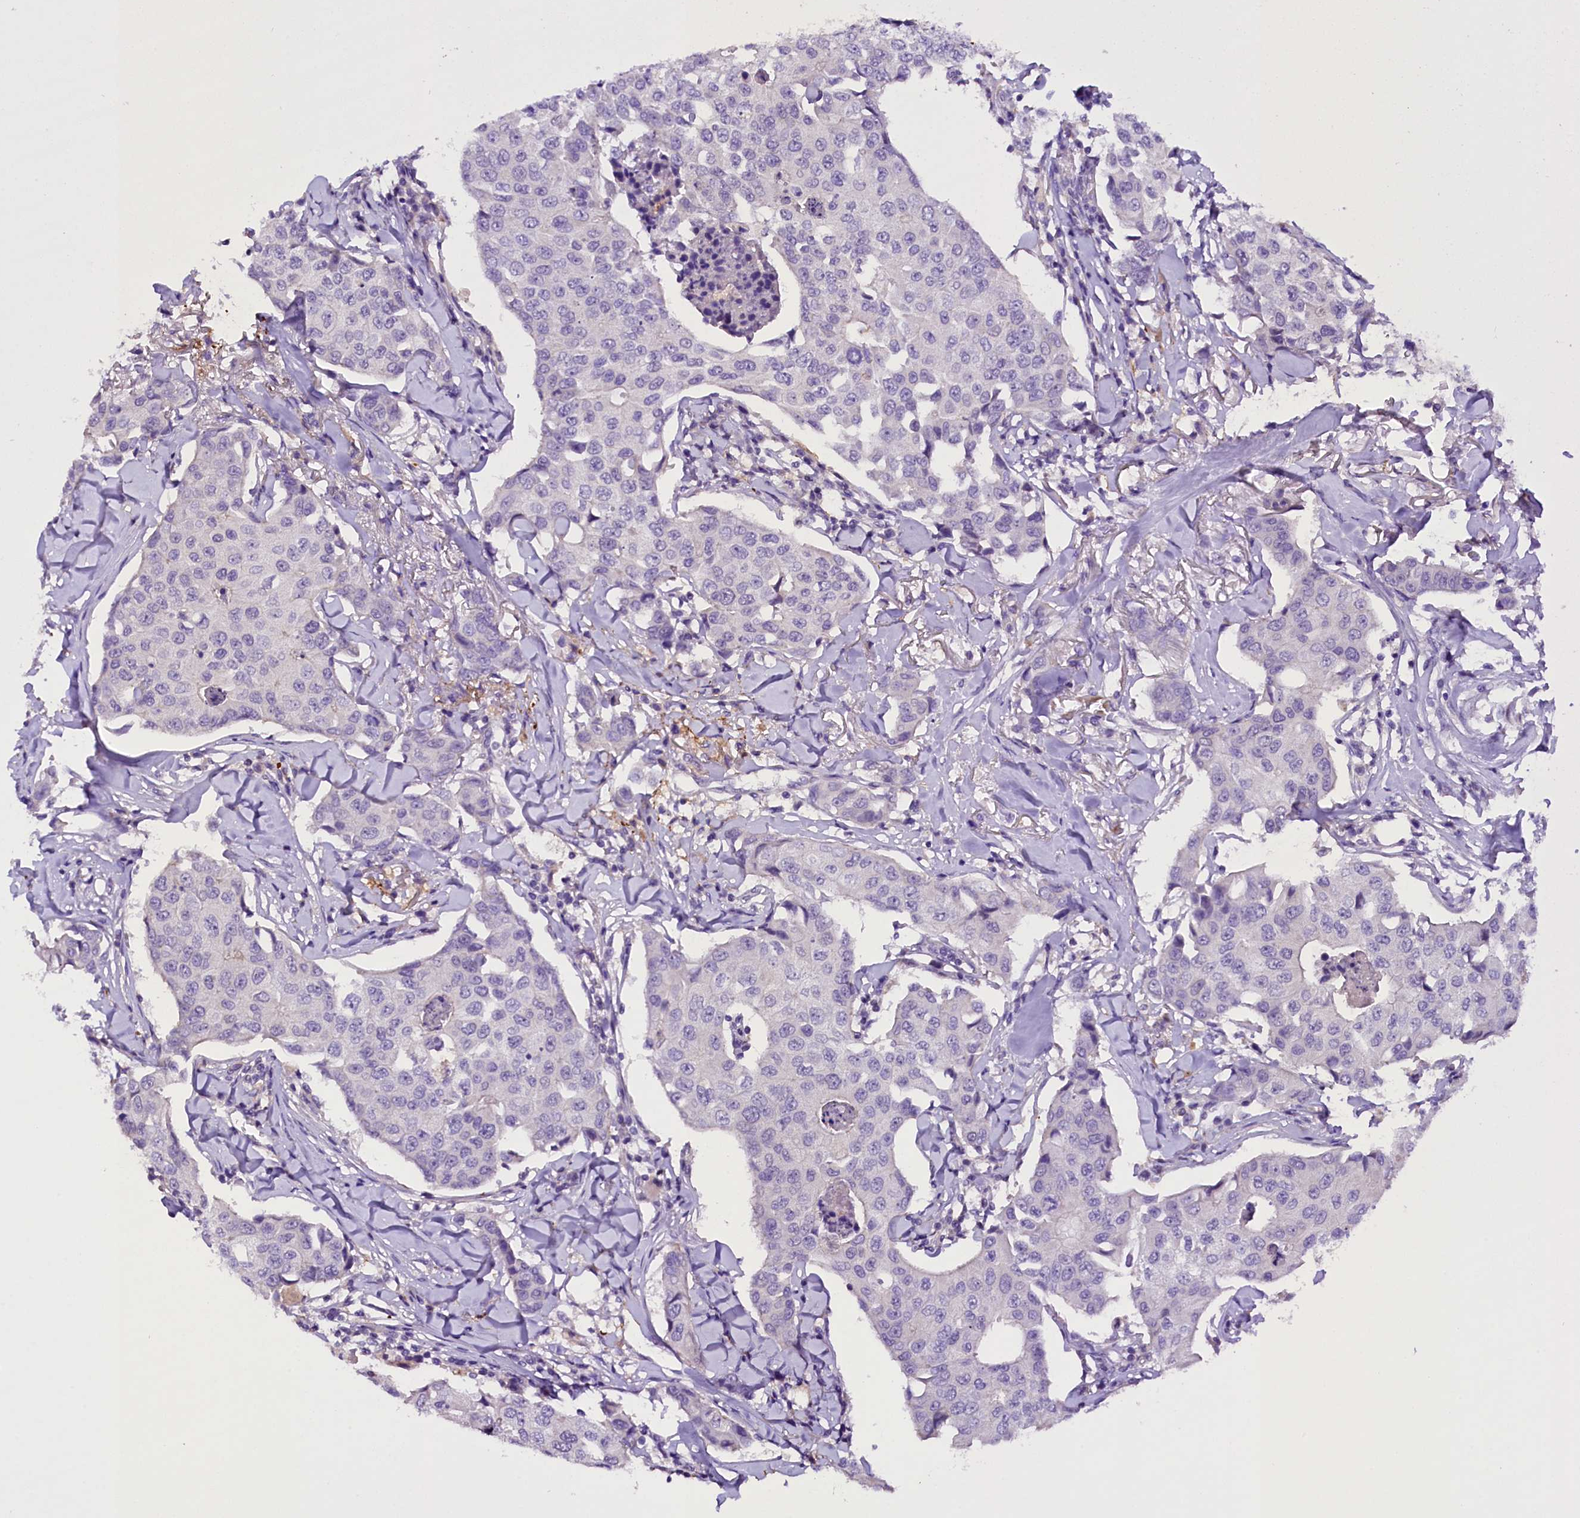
{"staining": {"intensity": "negative", "quantity": "none", "location": "none"}, "tissue": "breast cancer", "cell_type": "Tumor cells", "image_type": "cancer", "snomed": [{"axis": "morphology", "description": "Duct carcinoma"}, {"axis": "topography", "description": "Breast"}], "caption": "Tumor cells are negative for brown protein staining in breast cancer (infiltrating ductal carcinoma).", "gene": "MEX3B", "patient": {"sex": "female", "age": 80}}